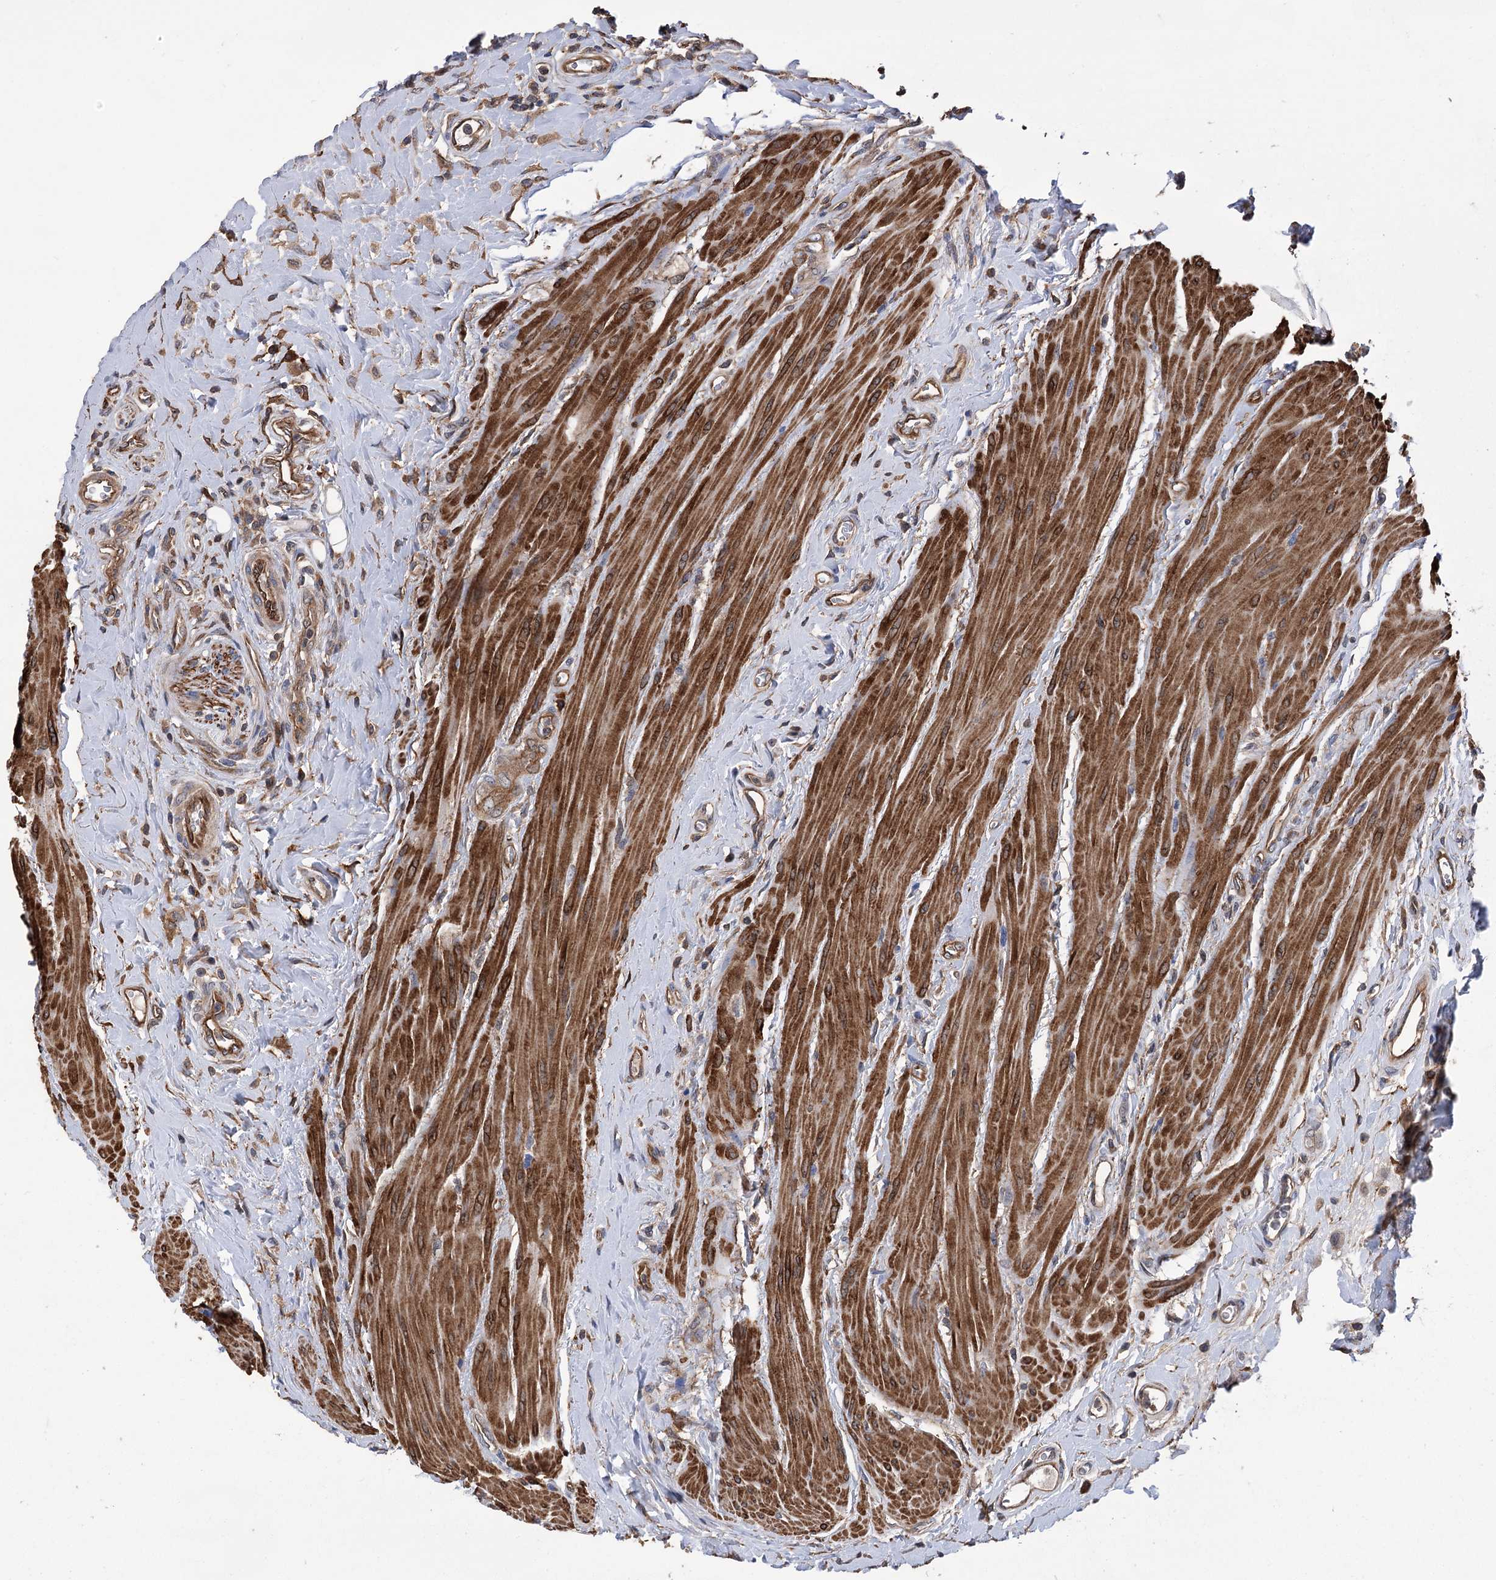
{"staining": {"intensity": "moderate", "quantity": ">75%", "location": "cytoplasmic/membranous"}, "tissue": "urothelial cancer", "cell_type": "Tumor cells", "image_type": "cancer", "snomed": [{"axis": "morphology", "description": "Urothelial carcinoma, High grade"}, {"axis": "topography", "description": "Urinary bladder"}], "caption": "Urothelial cancer tissue demonstrates moderate cytoplasmic/membranous positivity in approximately >75% of tumor cells, visualized by immunohistochemistry. Using DAB (3,3'-diaminobenzidine) (brown) and hematoxylin (blue) stains, captured at high magnification using brightfield microscopy.", "gene": "DPP3", "patient": {"sex": "male", "age": 50}}